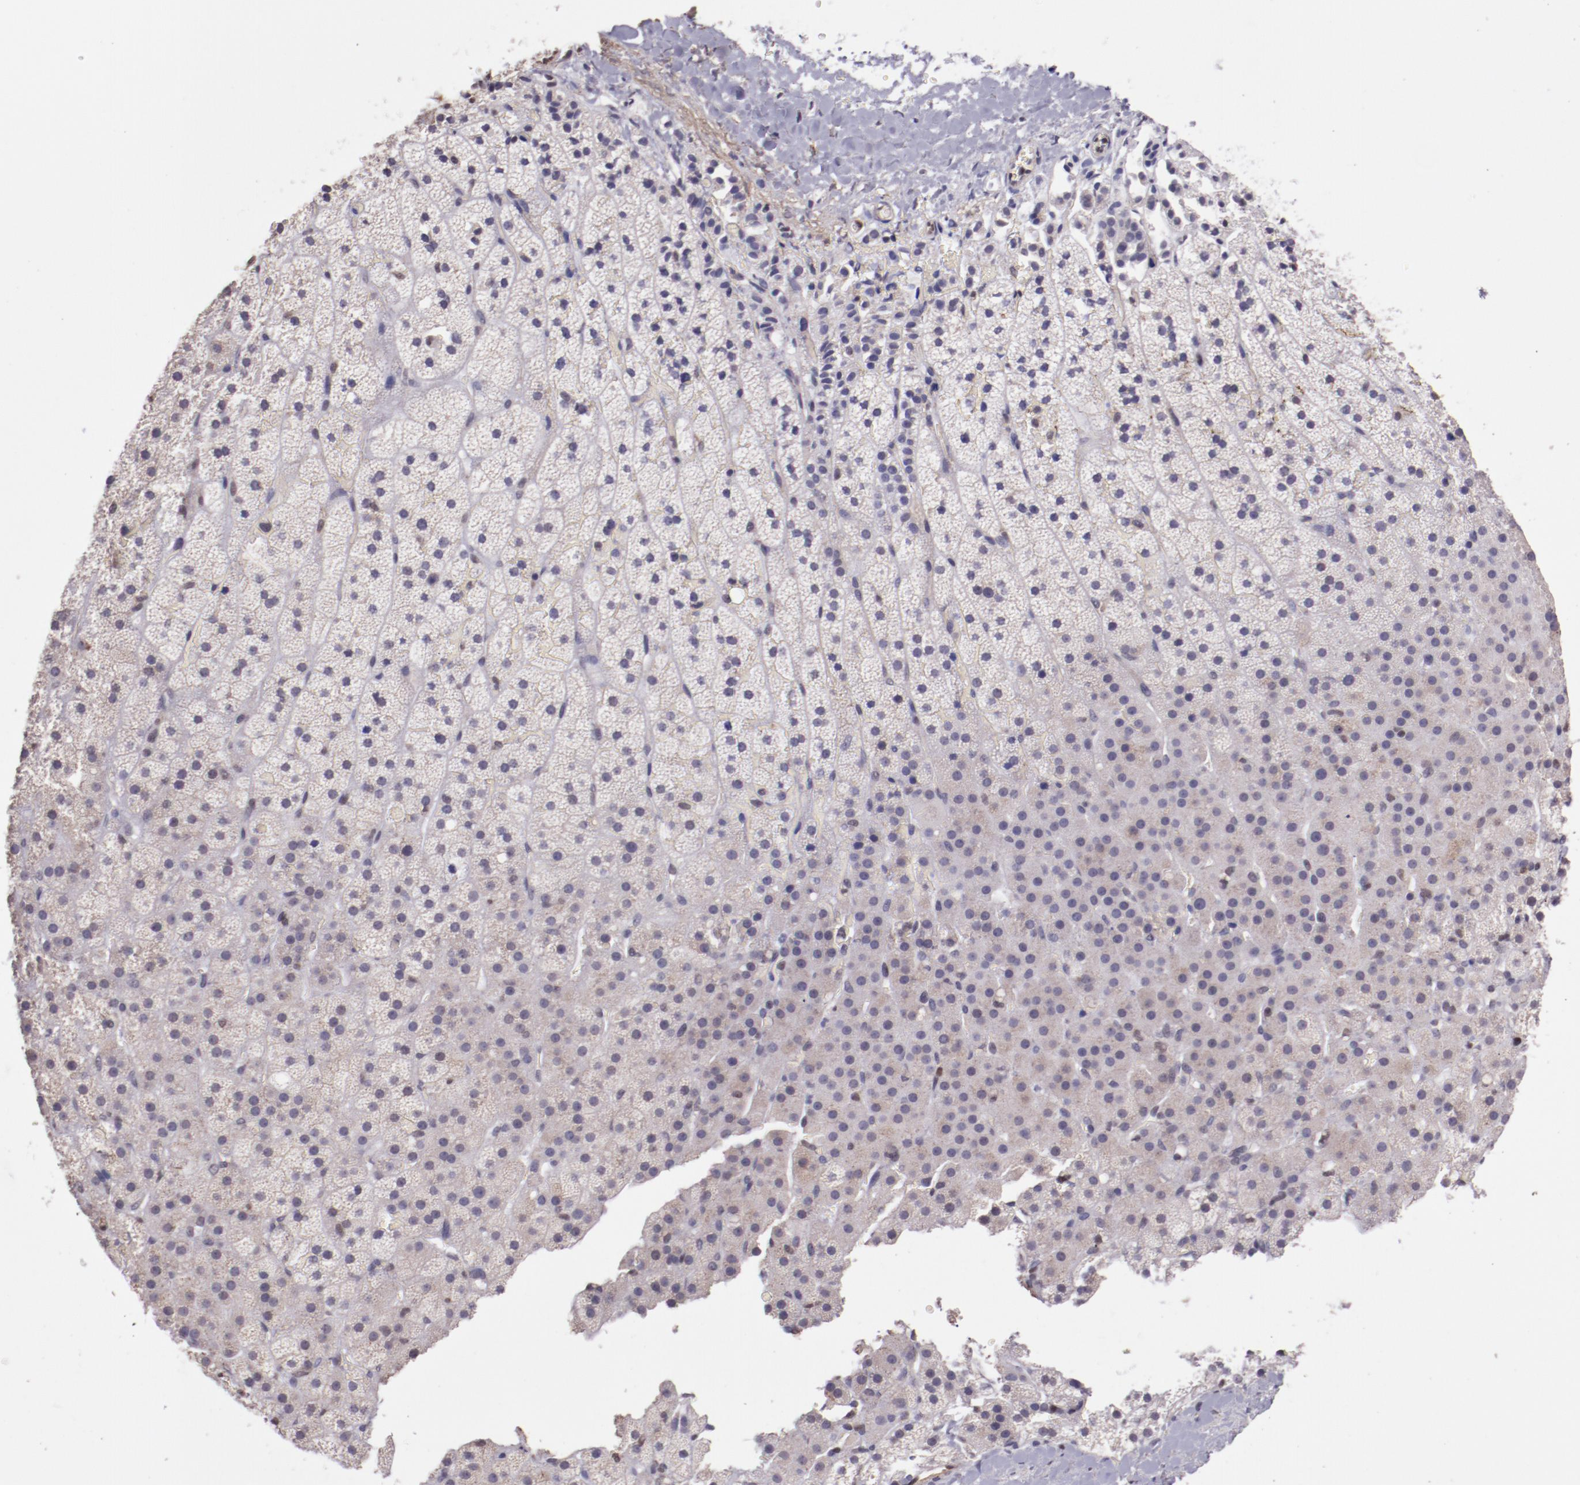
{"staining": {"intensity": "weak", "quantity": "<25%", "location": "cytoplasmic/membranous"}, "tissue": "adrenal gland", "cell_type": "Glandular cells", "image_type": "normal", "snomed": [{"axis": "morphology", "description": "Normal tissue, NOS"}, {"axis": "topography", "description": "Adrenal gland"}], "caption": "Immunohistochemistry (IHC) micrograph of normal human adrenal gland stained for a protein (brown), which shows no positivity in glandular cells.", "gene": "ELF1", "patient": {"sex": "male", "age": 35}}